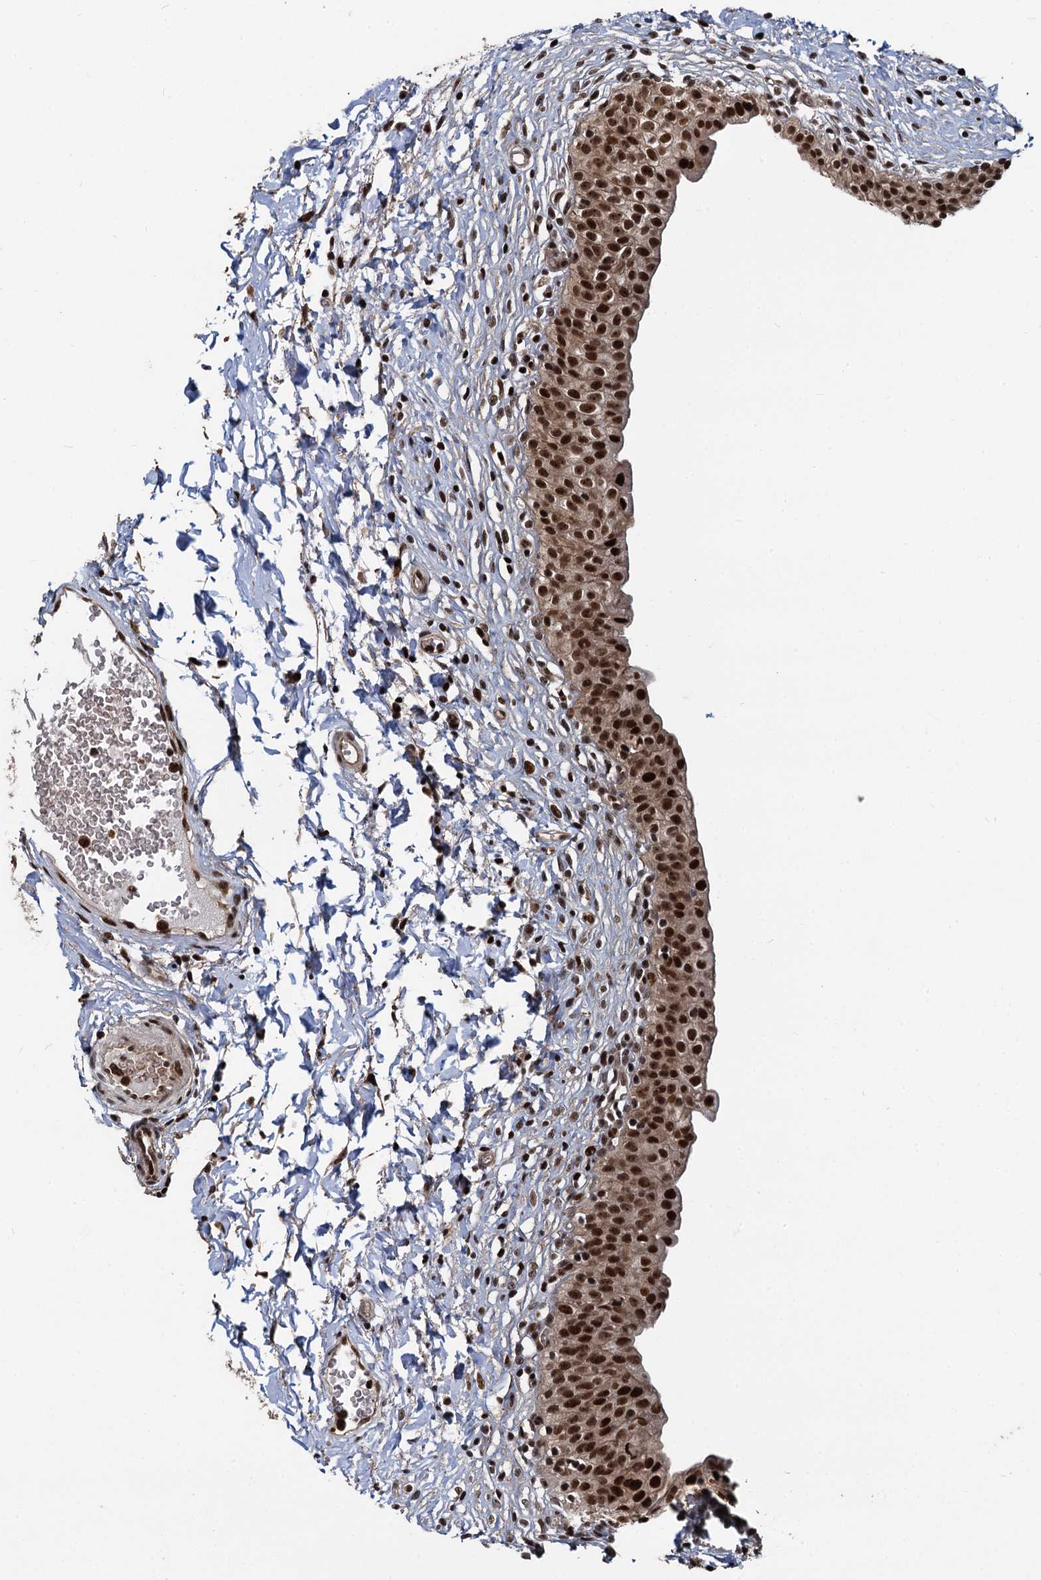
{"staining": {"intensity": "strong", "quantity": ">75%", "location": "nuclear"}, "tissue": "urinary bladder", "cell_type": "Urothelial cells", "image_type": "normal", "snomed": [{"axis": "morphology", "description": "Normal tissue, NOS"}, {"axis": "topography", "description": "Urinary bladder"}], "caption": "Protein staining reveals strong nuclear expression in approximately >75% of urothelial cells in benign urinary bladder.", "gene": "ANKRD49", "patient": {"sex": "male", "age": 55}}